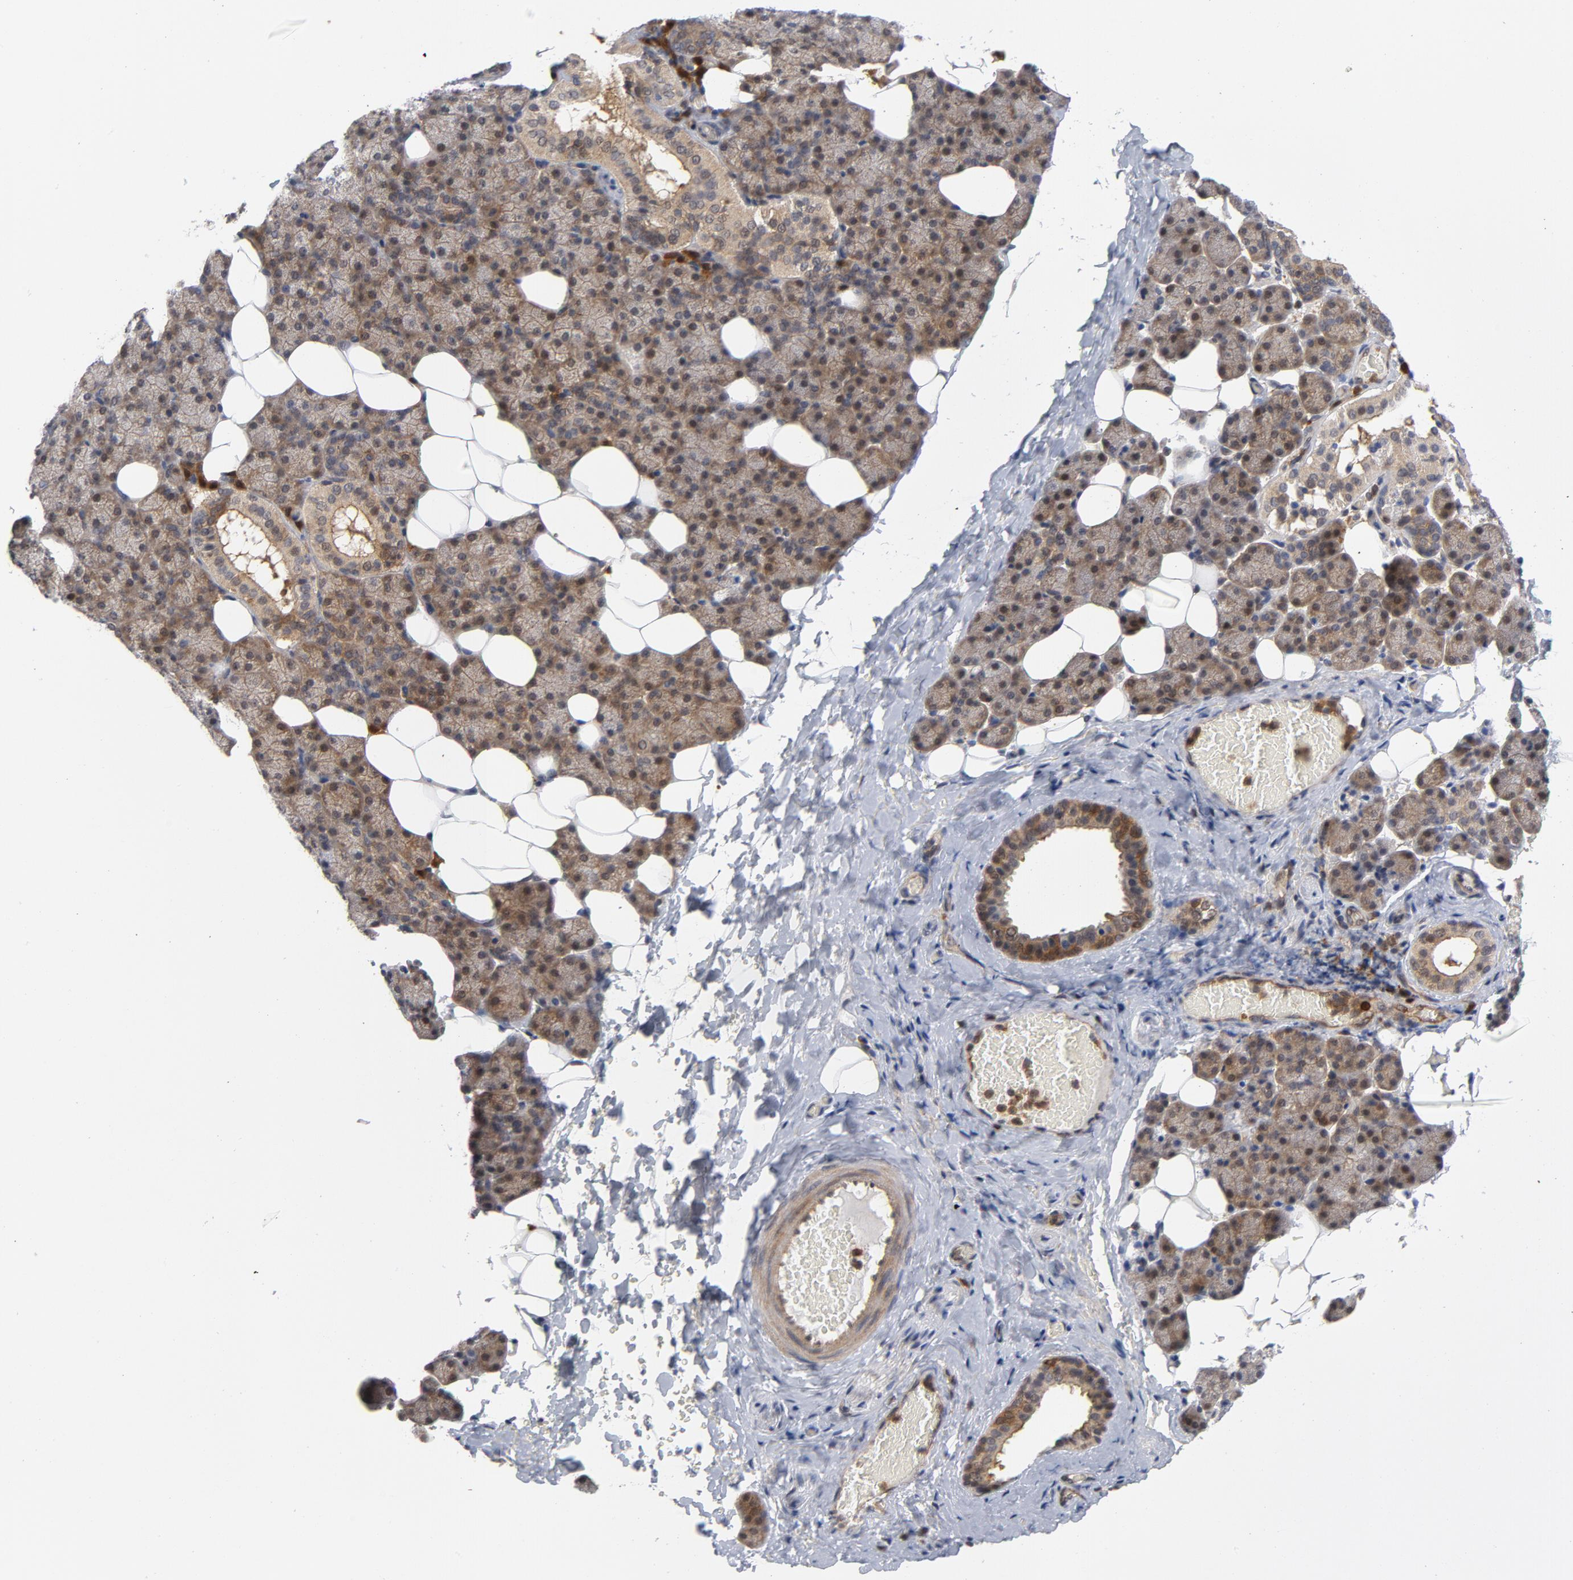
{"staining": {"intensity": "weak", "quantity": ">75%", "location": "cytoplasmic/membranous,nuclear"}, "tissue": "salivary gland", "cell_type": "Glandular cells", "image_type": "normal", "snomed": [{"axis": "morphology", "description": "Normal tissue, NOS"}, {"axis": "topography", "description": "Lymph node"}, {"axis": "topography", "description": "Salivary gland"}], "caption": "Brown immunohistochemical staining in benign human salivary gland exhibits weak cytoplasmic/membranous,nuclear expression in approximately >75% of glandular cells. (Brightfield microscopy of DAB IHC at high magnification).", "gene": "TRADD", "patient": {"sex": "male", "age": 8}}